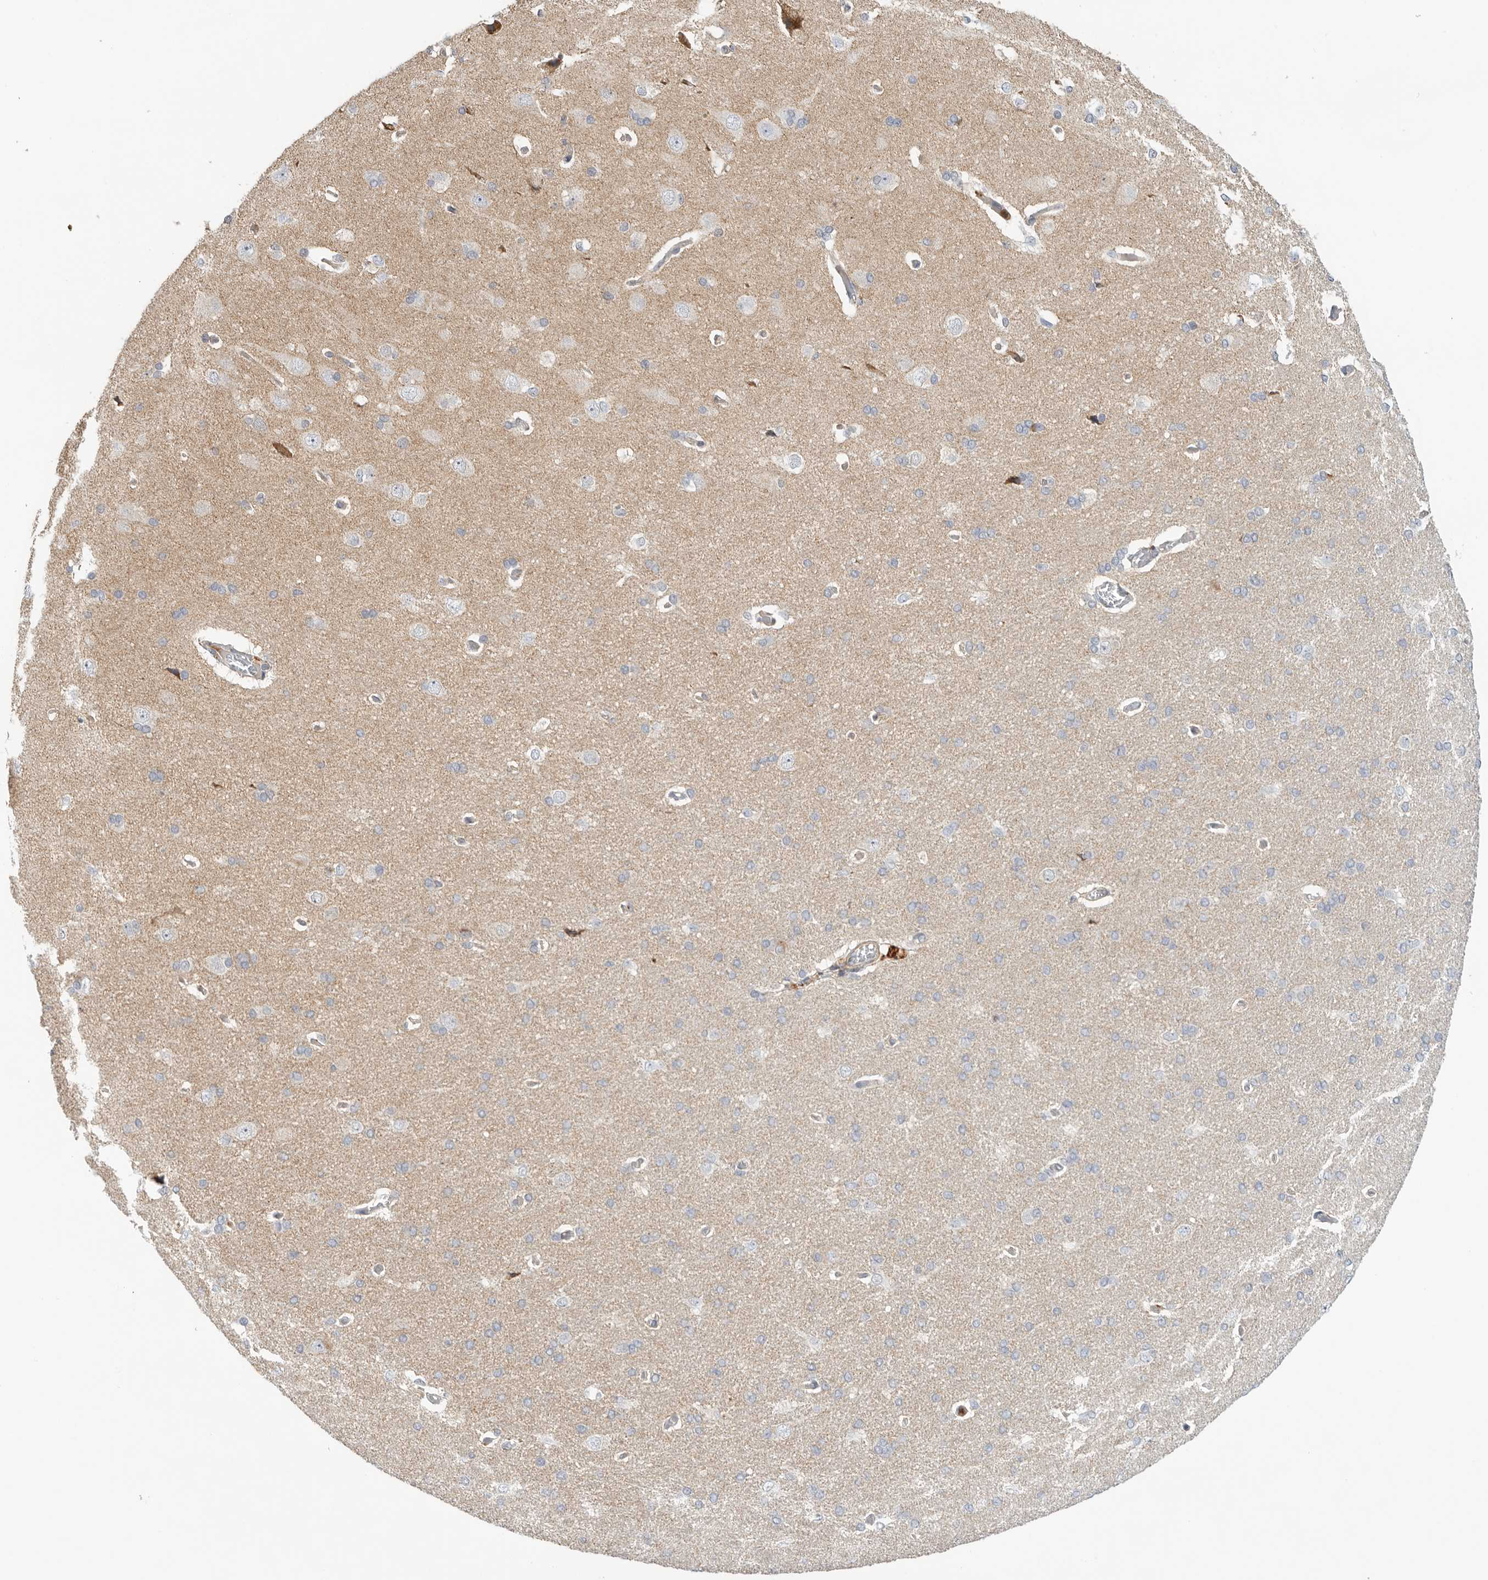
{"staining": {"intensity": "negative", "quantity": "none", "location": "none"}, "tissue": "cerebral cortex", "cell_type": "Endothelial cells", "image_type": "normal", "snomed": [{"axis": "morphology", "description": "Normal tissue, NOS"}, {"axis": "topography", "description": "Cerebral cortex"}], "caption": "Normal cerebral cortex was stained to show a protein in brown. There is no significant positivity in endothelial cells.", "gene": "GNE", "patient": {"sex": "male", "age": 62}}